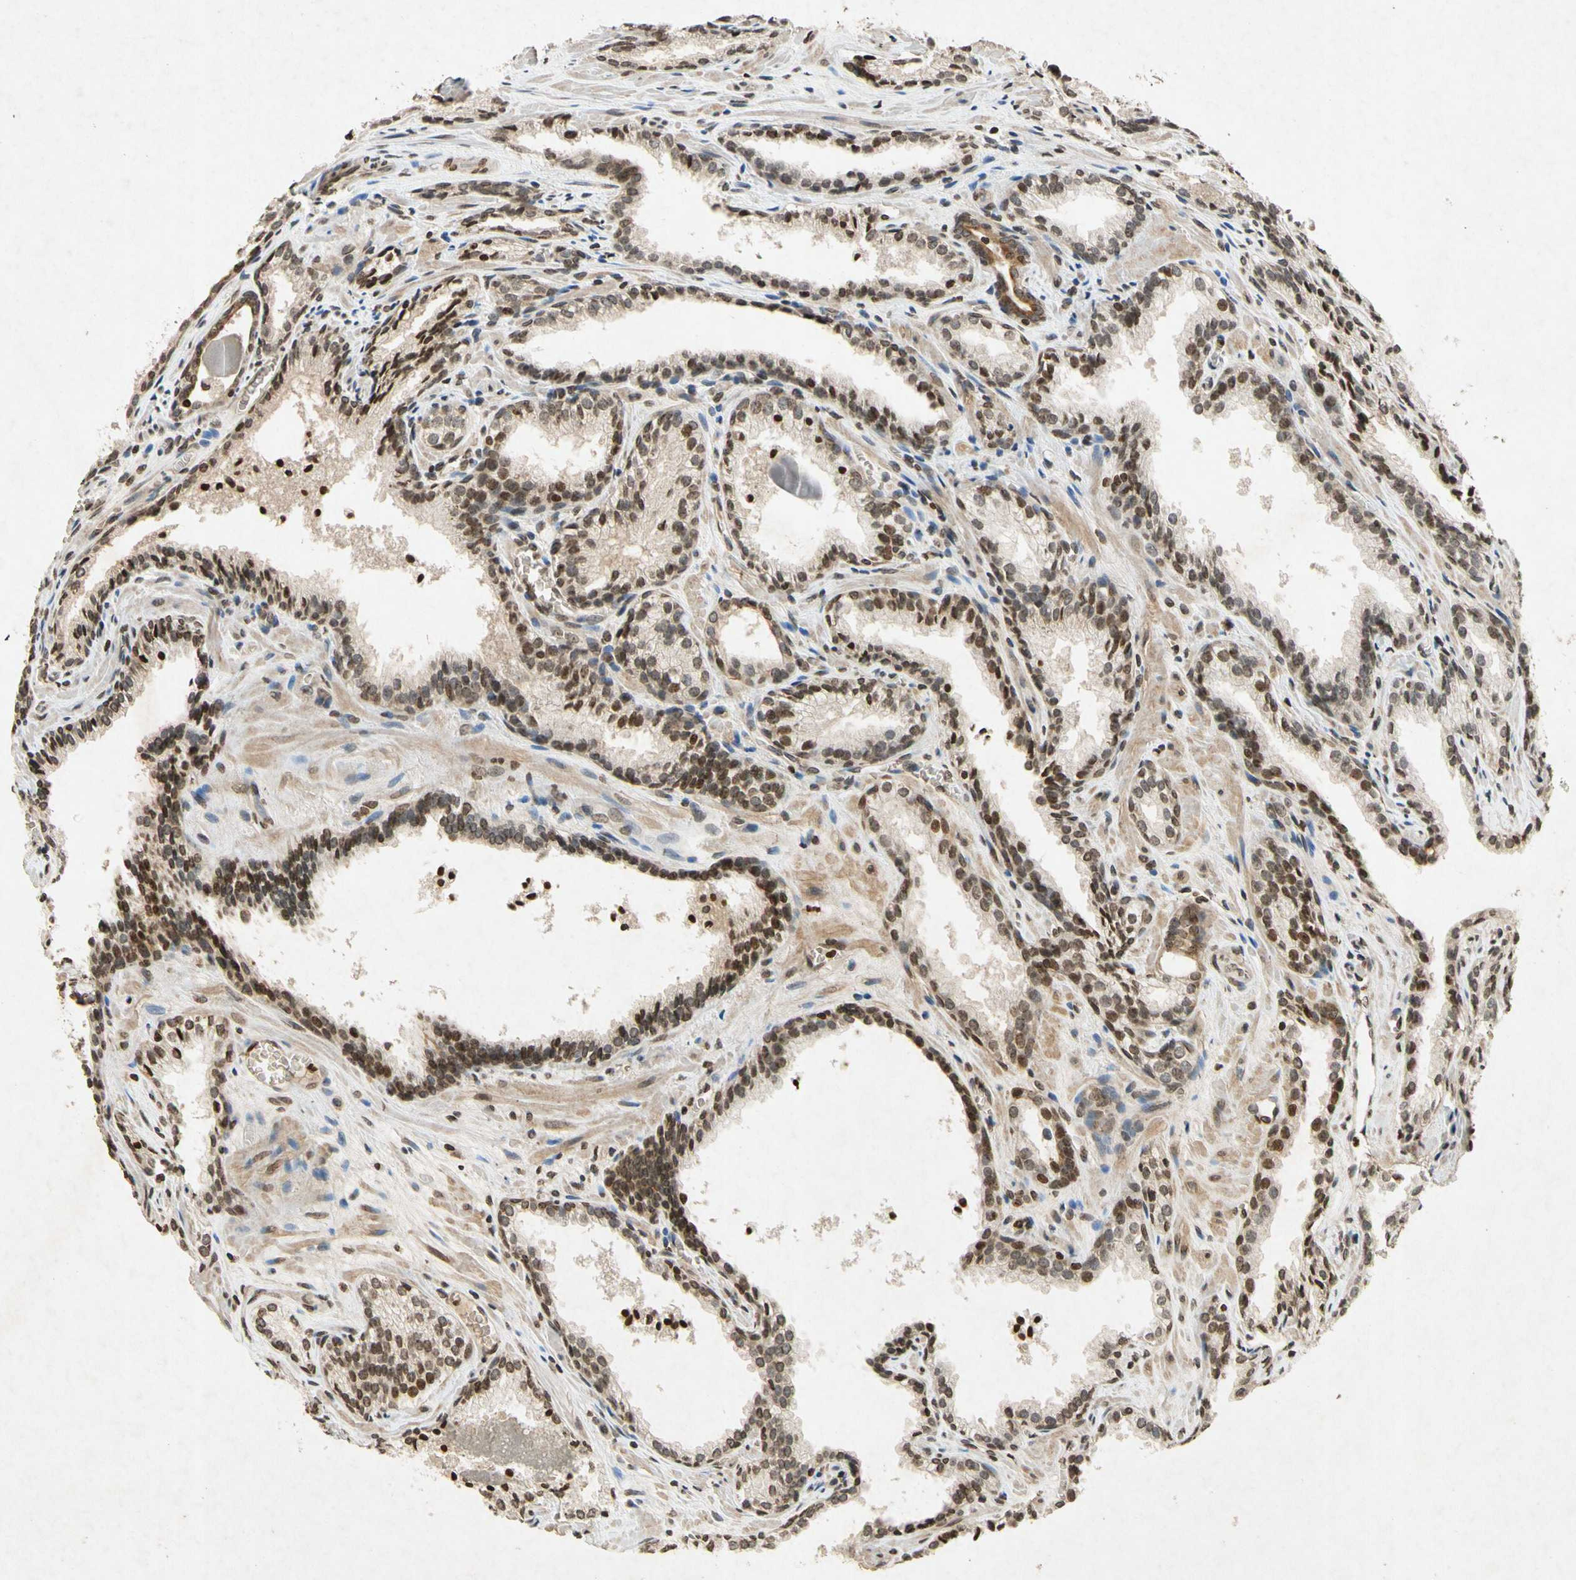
{"staining": {"intensity": "strong", "quantity": ">75%", "location": "nuclear"}, "tissue": "prostate cancer", "cell_type": "Tumor cells", "image_type": "cancer", "snomed": [{"axis": "morphology", "description": "Adenocarcinoma, Low grade"}, {"axis": "topography", "description": "Prostate"}], "caption": "Prostate adenocarcinoma (low-grade) tissue demonstrates strong nuclear positivity in approximately >75% of tumor cells Nuclei are stained in blue.", "gene": "HOXB3", "patient": {"sex": "male", "age": 60}}